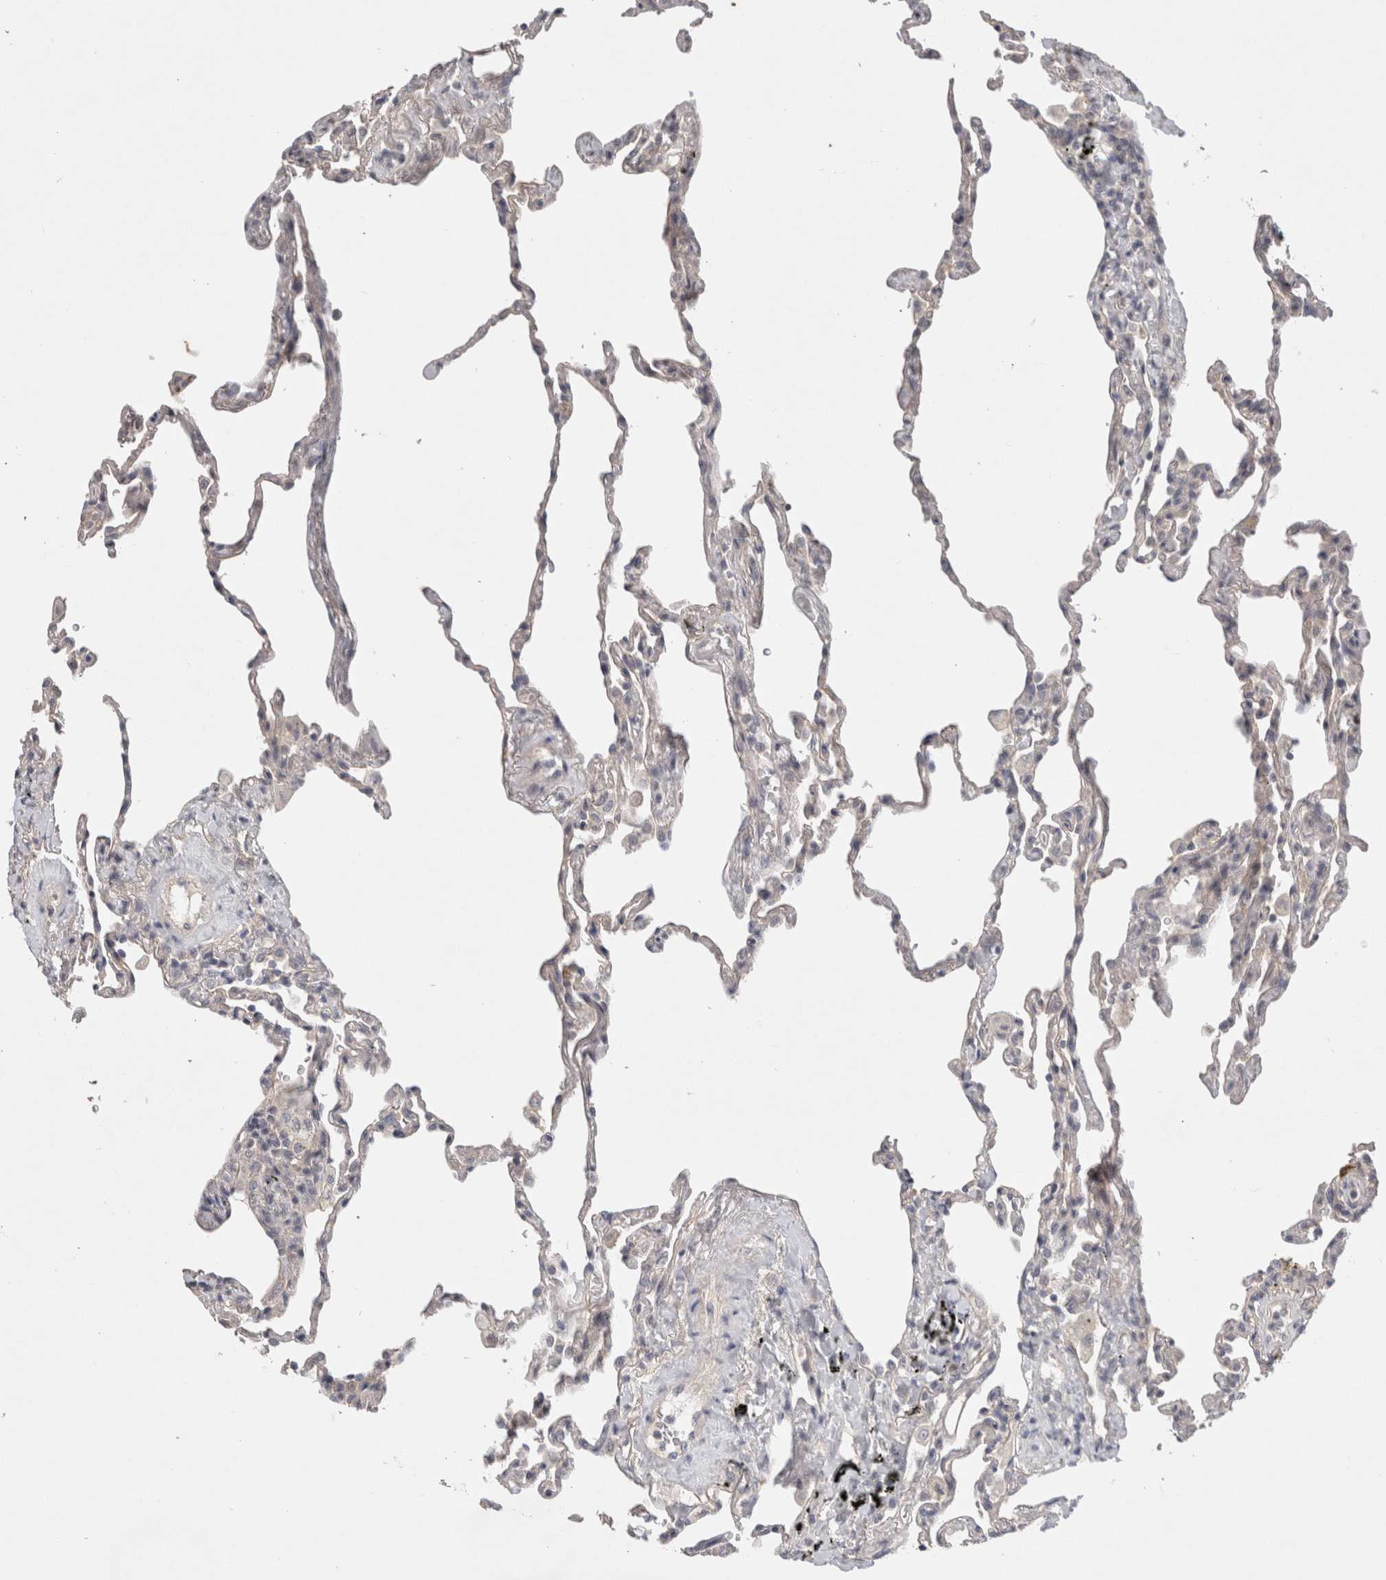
{"staining": {"intensity": "negative", "quantity": "none", "location": "none"}, "tissue": "lung", "cell_type": "Alveolar cells", "image_type": "normal", "snomed": [{"axis": "morphology", "description": "Normal tissue, NOS"}, {"axis": "topography", "description": "Lung"}], "caption": "Image shows no significant protein staining in alveolar cells of unremarkable lung.", "gene": "CERS3", "patient": {"sex": "male", "age": 59}}